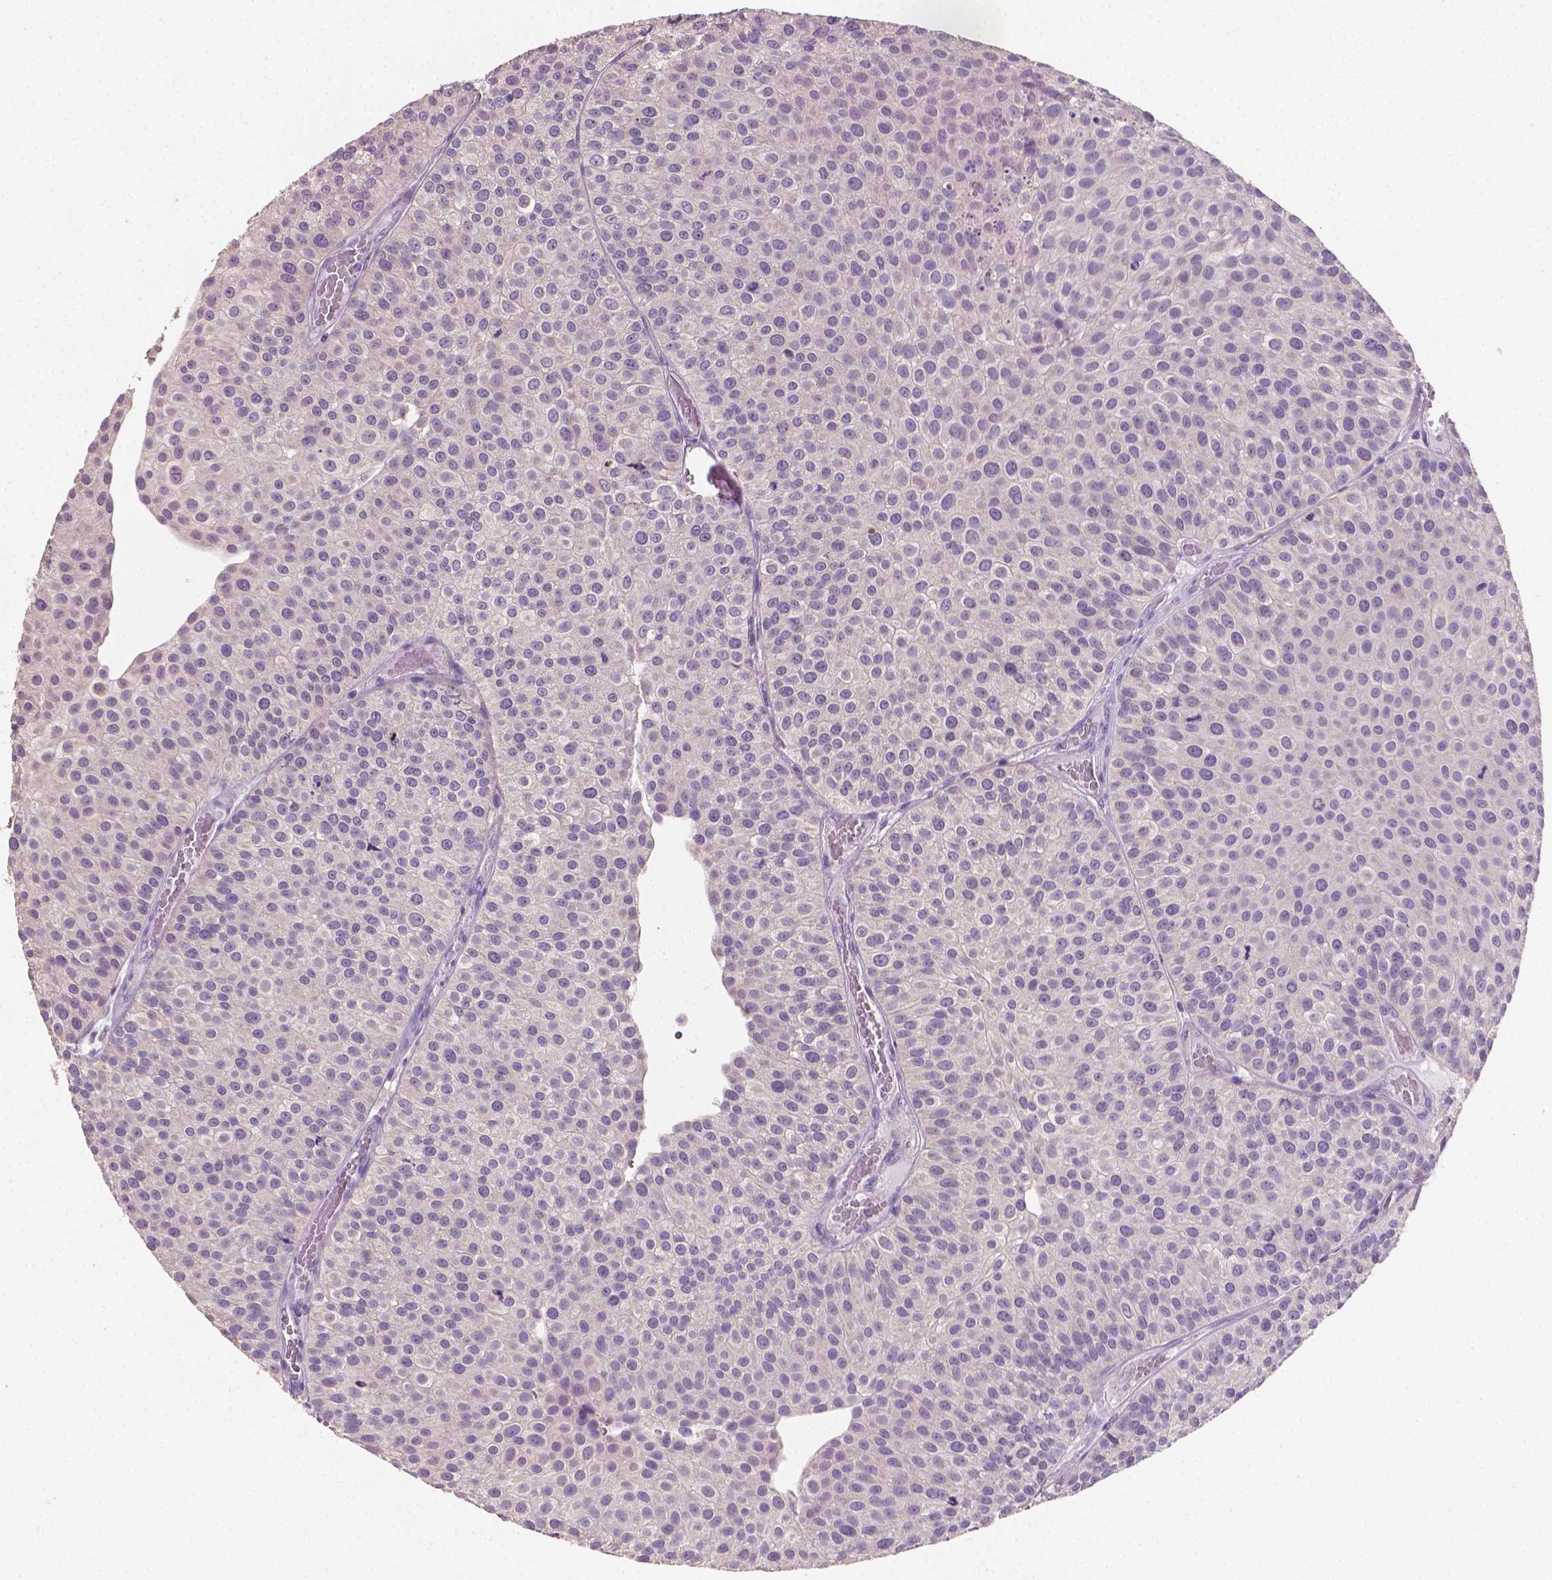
{"staining": {"intensity": "negative", "quantity": "none", "location": "none"}, "tissue": "urothelial cancer", "cell_type": "Tumor cells", "image_type": "cancer", "snomed": [{"axis": "morphology", "description": "Urothelial carcinoma, Low grade"}, {"axis": "topography", "description": "Urinary bladder"}], "caption": "This is a image of IHC staining of low-grade urothelial carcinoma, which shows no staining in tumor cells.", "gene": "CATIP", "patient": {"sex": "female", "age": 87}}